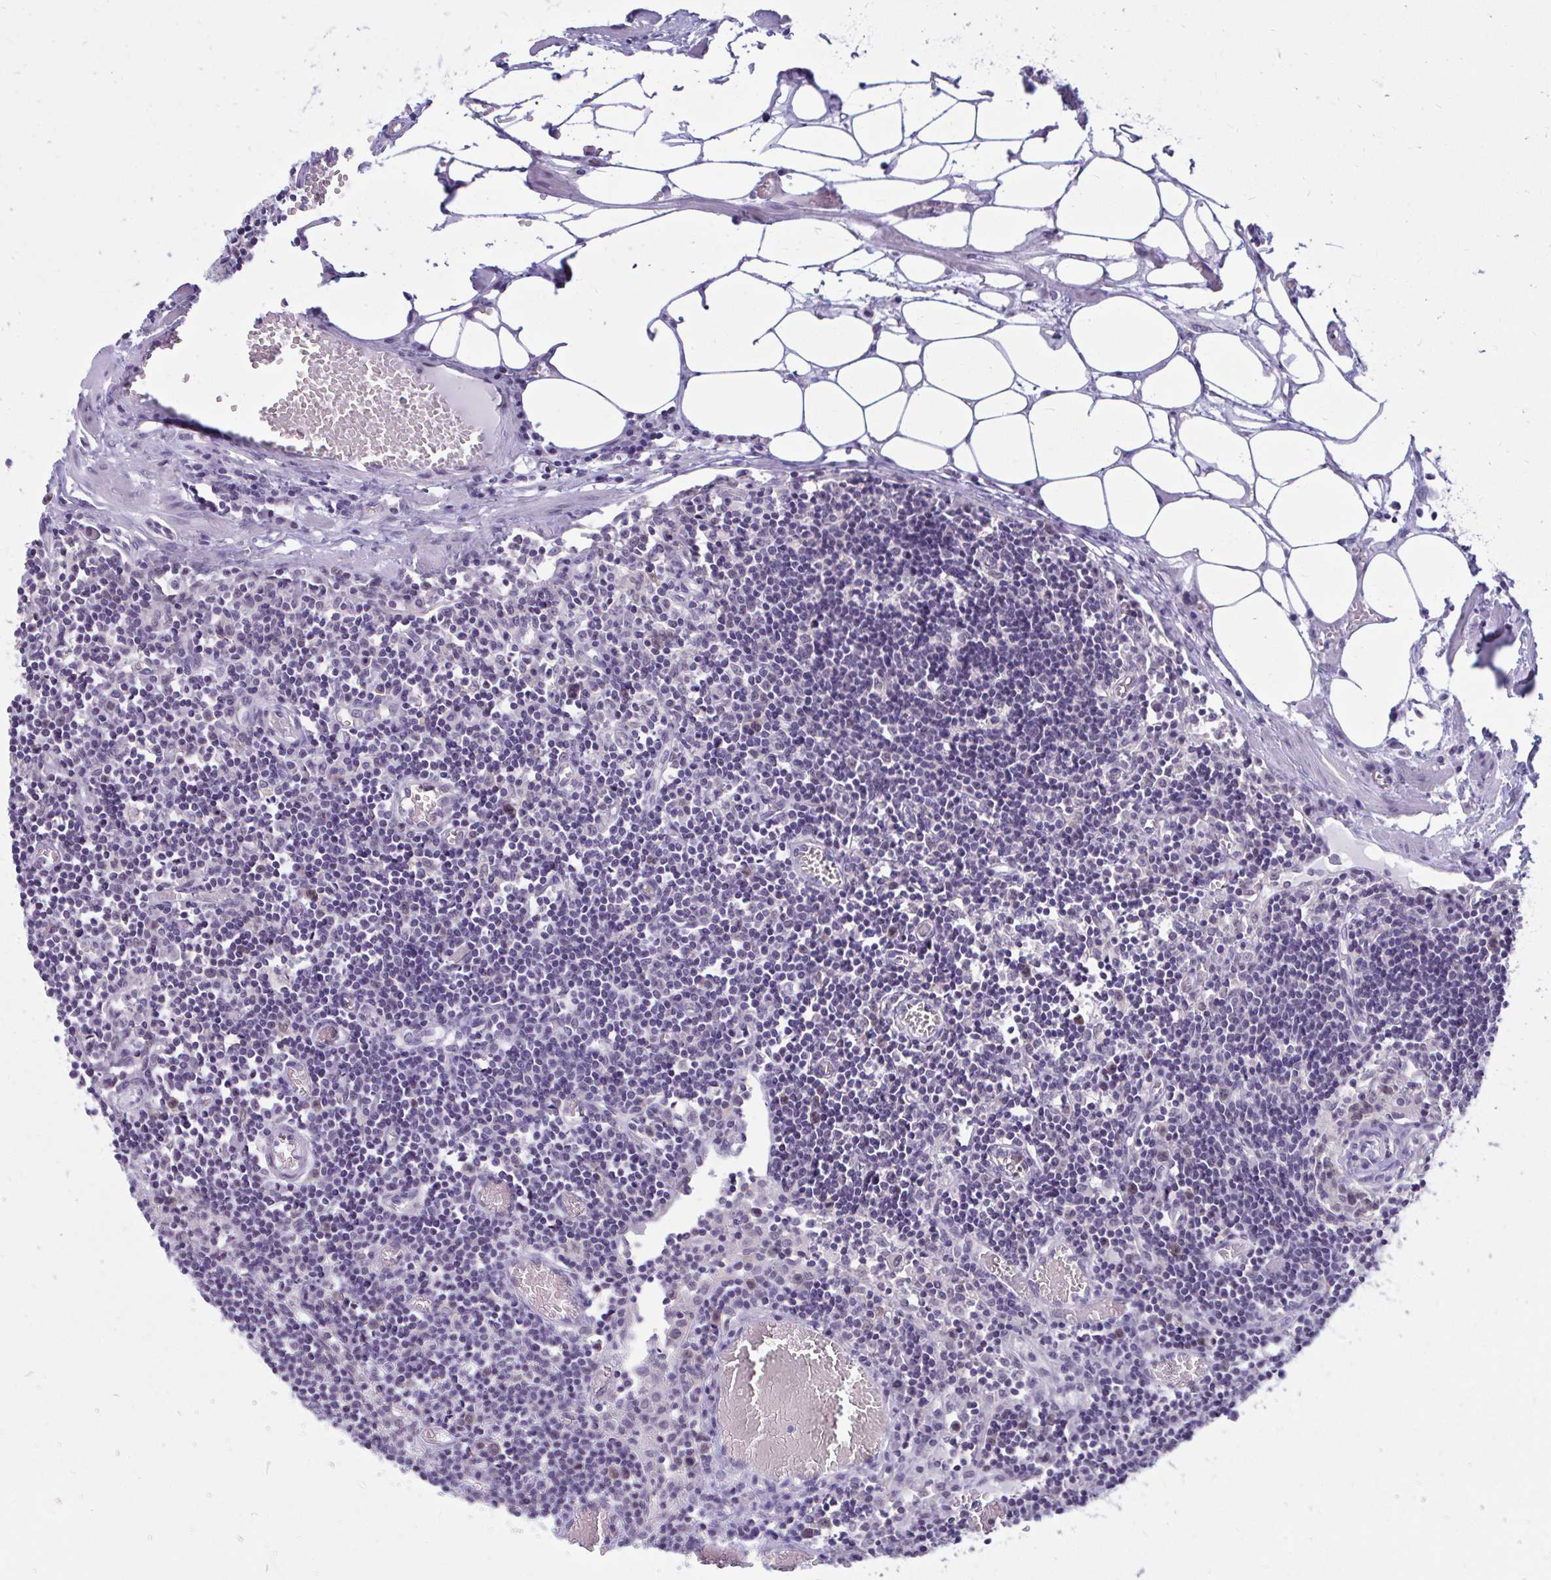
{"staining": {"intensity": "moderate", "quantity": "<25%", "location": "cytoplasmic/membranous,nuclear"}, "tissue": "lymph node", "cell_type": "Germinal center cells", "image_type": "normal", "snomed": [{"axis": "morphology", "description": "Normal tissue, NOS"}, {"axis": "topography", "description": "Lymph node"}], "caption": "IHC histopathology image of unremarkable lymph node stained for a protein (brown), which shows low levels of moderate cytoplasmic/membranous,nuclear positivity in approximately <25% of germinal center cells.", "gene": "CSE1L", "patient": {"sex": "male", "age": 66}}